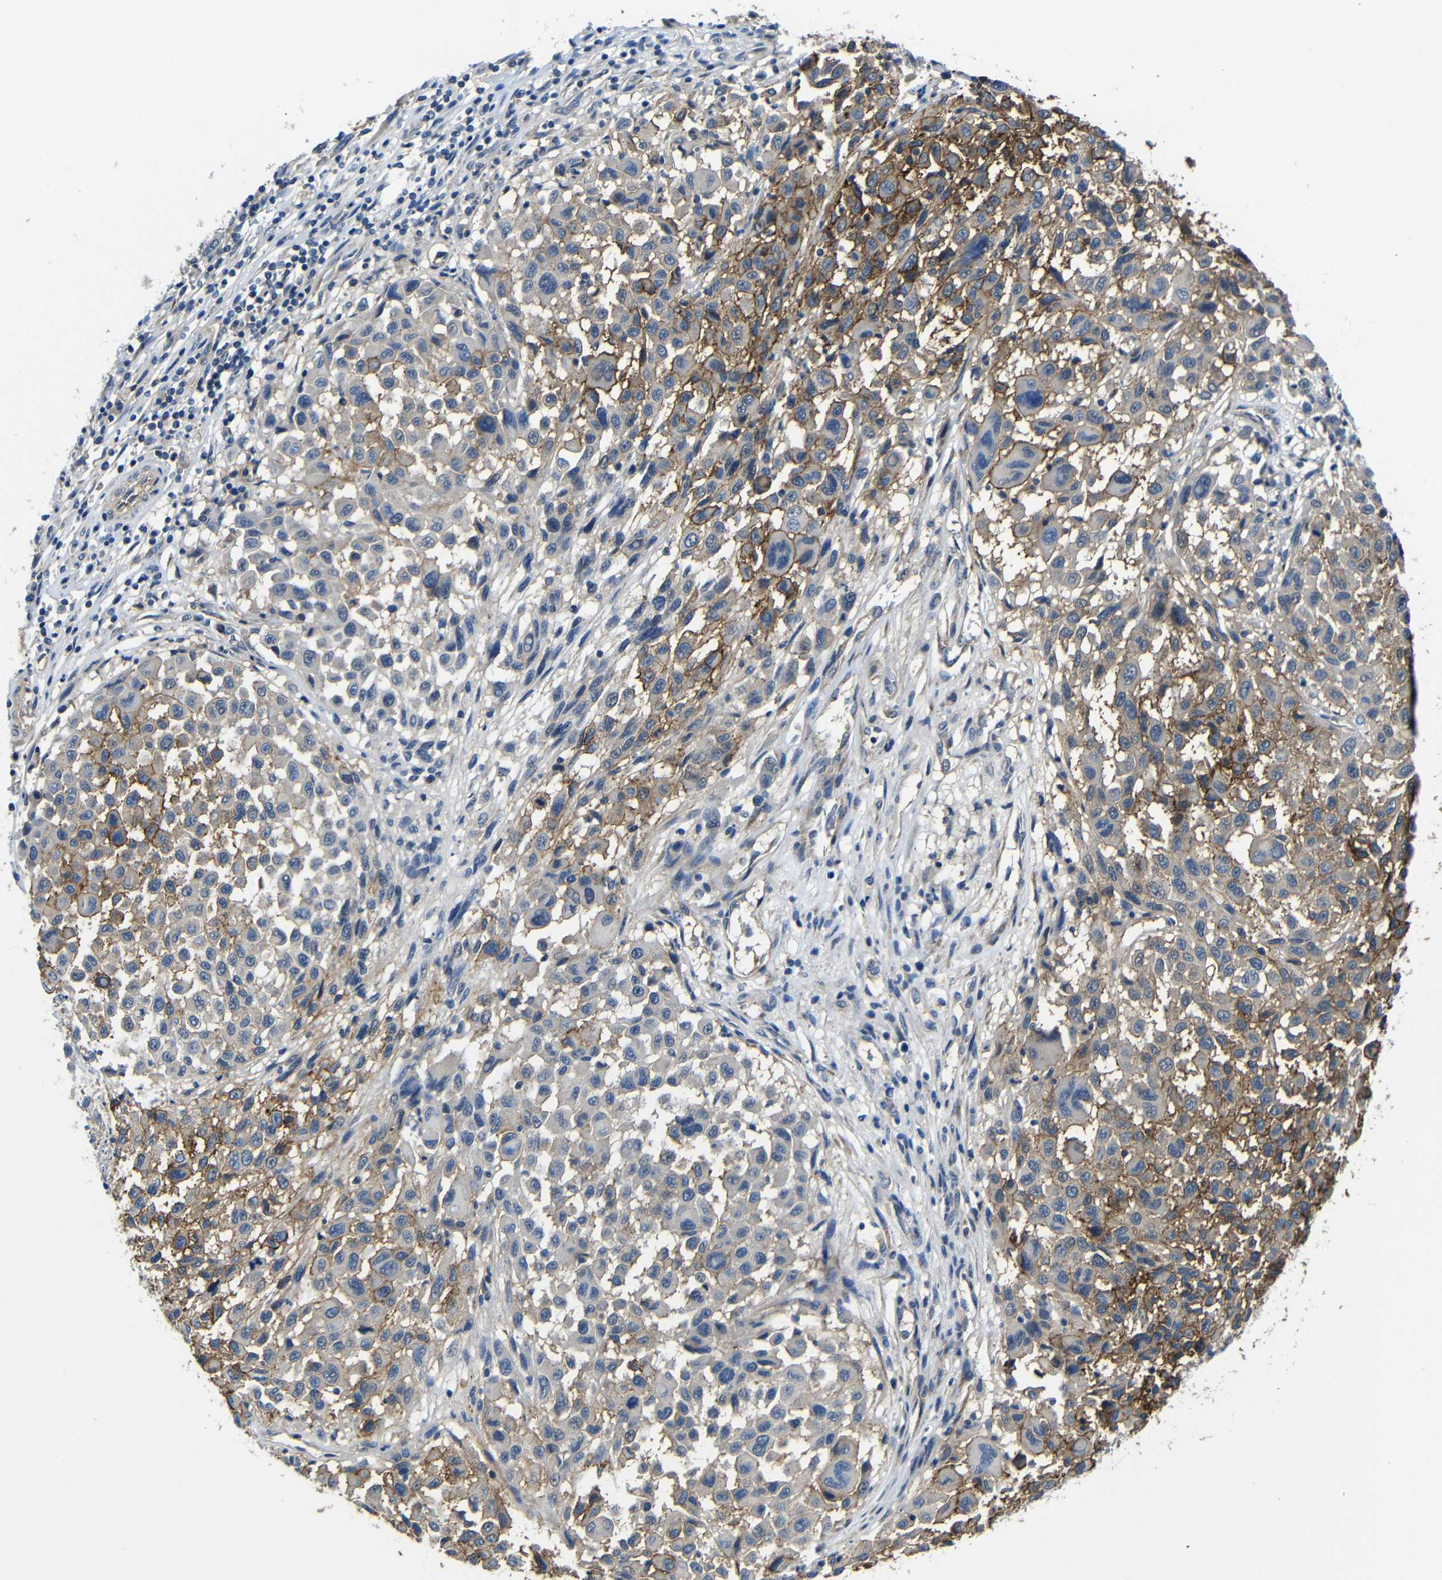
{"staining": {"intensity": "moderate", "quantity": "25%-75%", "location": "cytoplasmic/membranous"}, "tissue": "melanoma", "cell_type": "Tumor cells", "image_type": "cancer", "snomed": [{"axis": "morphology", "description": "Malignant melanoma, Metastatic site"}, {"axis": "topography", "description": "Lymph node"}], "caption": "Malignant melanoma (metastatic site) stained with a brown dye reveals moderate cytoplasmic/membranous positive staining in about 25%-75% of tumor cells.", "gene": "ZNF90", "patient": {"sex": "male", "age": 61}}